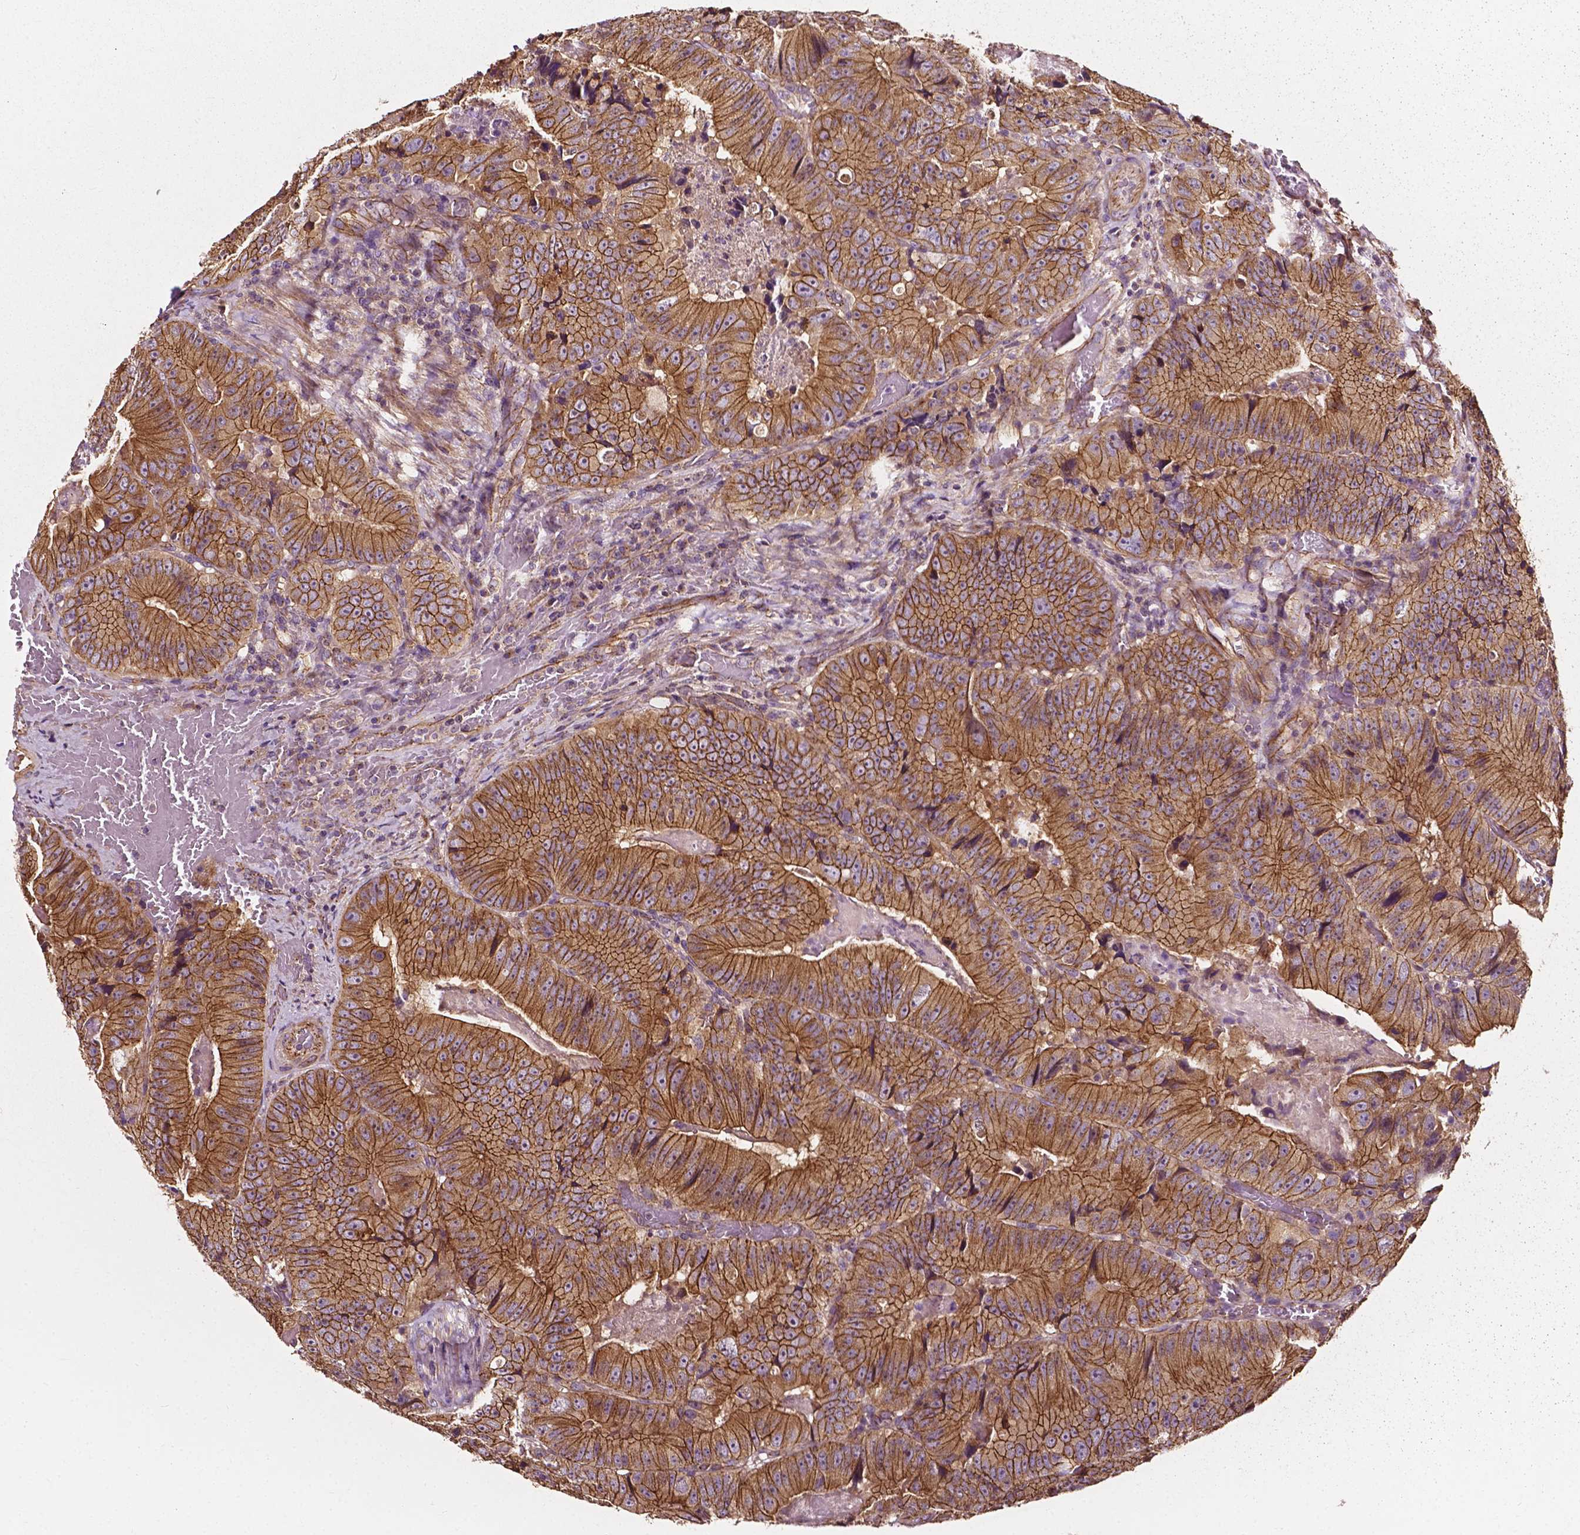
{"staining": {"intensity": "moderate", "quantity": ">75%", "location": "cytoplasmic/membranous"}, "tissue": "colorectal cancer", "cell_type": "Tumor cells", "image_type": "cancer", "snomed": [{"axis": "morphology", "description": "Adenocarcinoma, NOS"}, {"axis": "topography", "description": "Colon"}], "caption": "Protein expression analysis of human colorectal cancer reveals moderate cytoplasmic/membranous staining in about >75% of tumor cells.", "gene": "ATG16L1", "patient": {"sex": "female", "age": 86}}